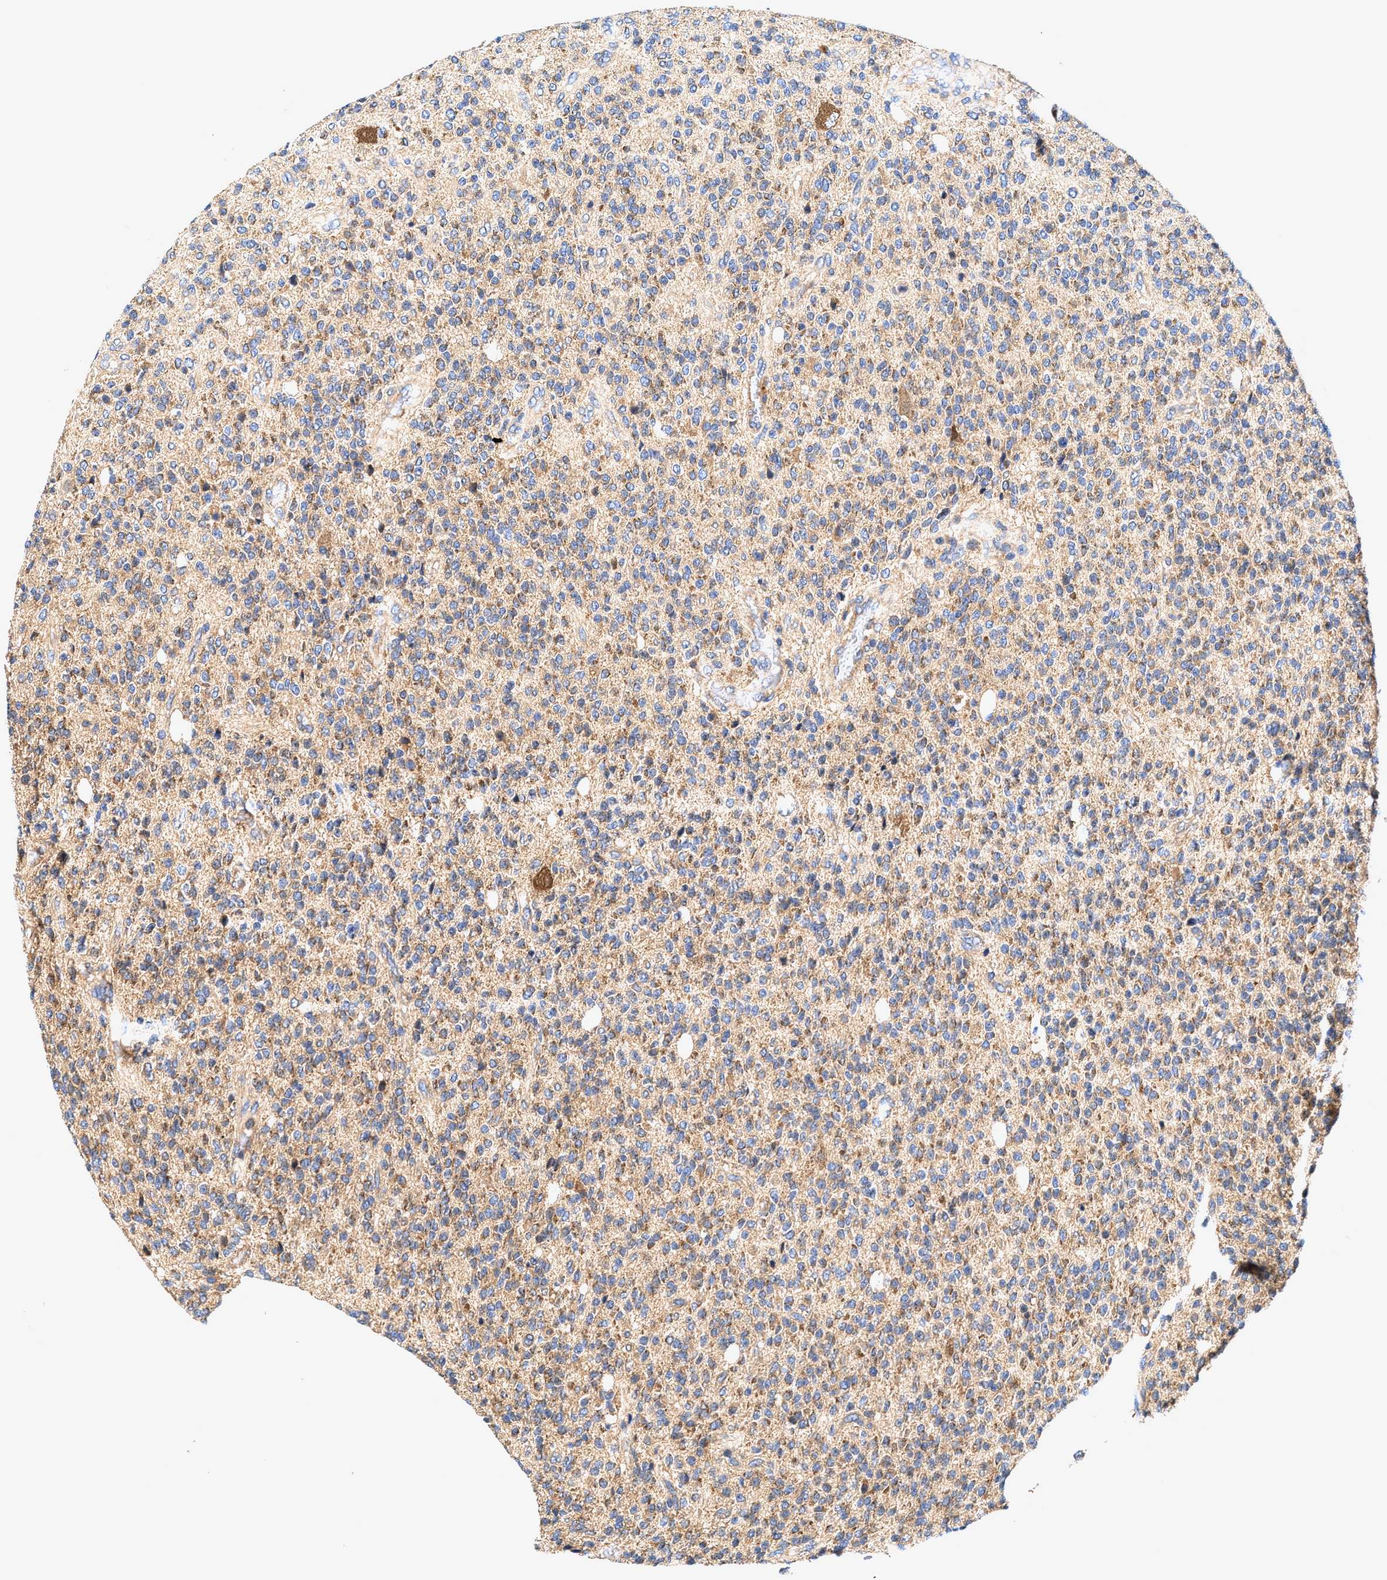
{"staining": {"intensity": "moderate", "quantity": "25%-75%", "location": "cytoplasmic/membranous"}, "tissue": "glioma", "cell_type": "Tumor cells", "image_type": "cancer", "snomed": [{"axis": "morphology", "description": "Glioma, malignant, High grade"}, {"axis": "topography", "description": "Brain"}], "caption": "Malignant glioma (high-grade) tissue displays moderate cytoplasmic/membranous staining in about 25%-75% of tumor cells, visualized by immunohistochemistry. (DAB (3,3'-diaminobenzidine) = brown stain, brightfield microscopy at high magnification).", "gene": "EFNA4", "patient": {"sex": "male", "age": 34}}